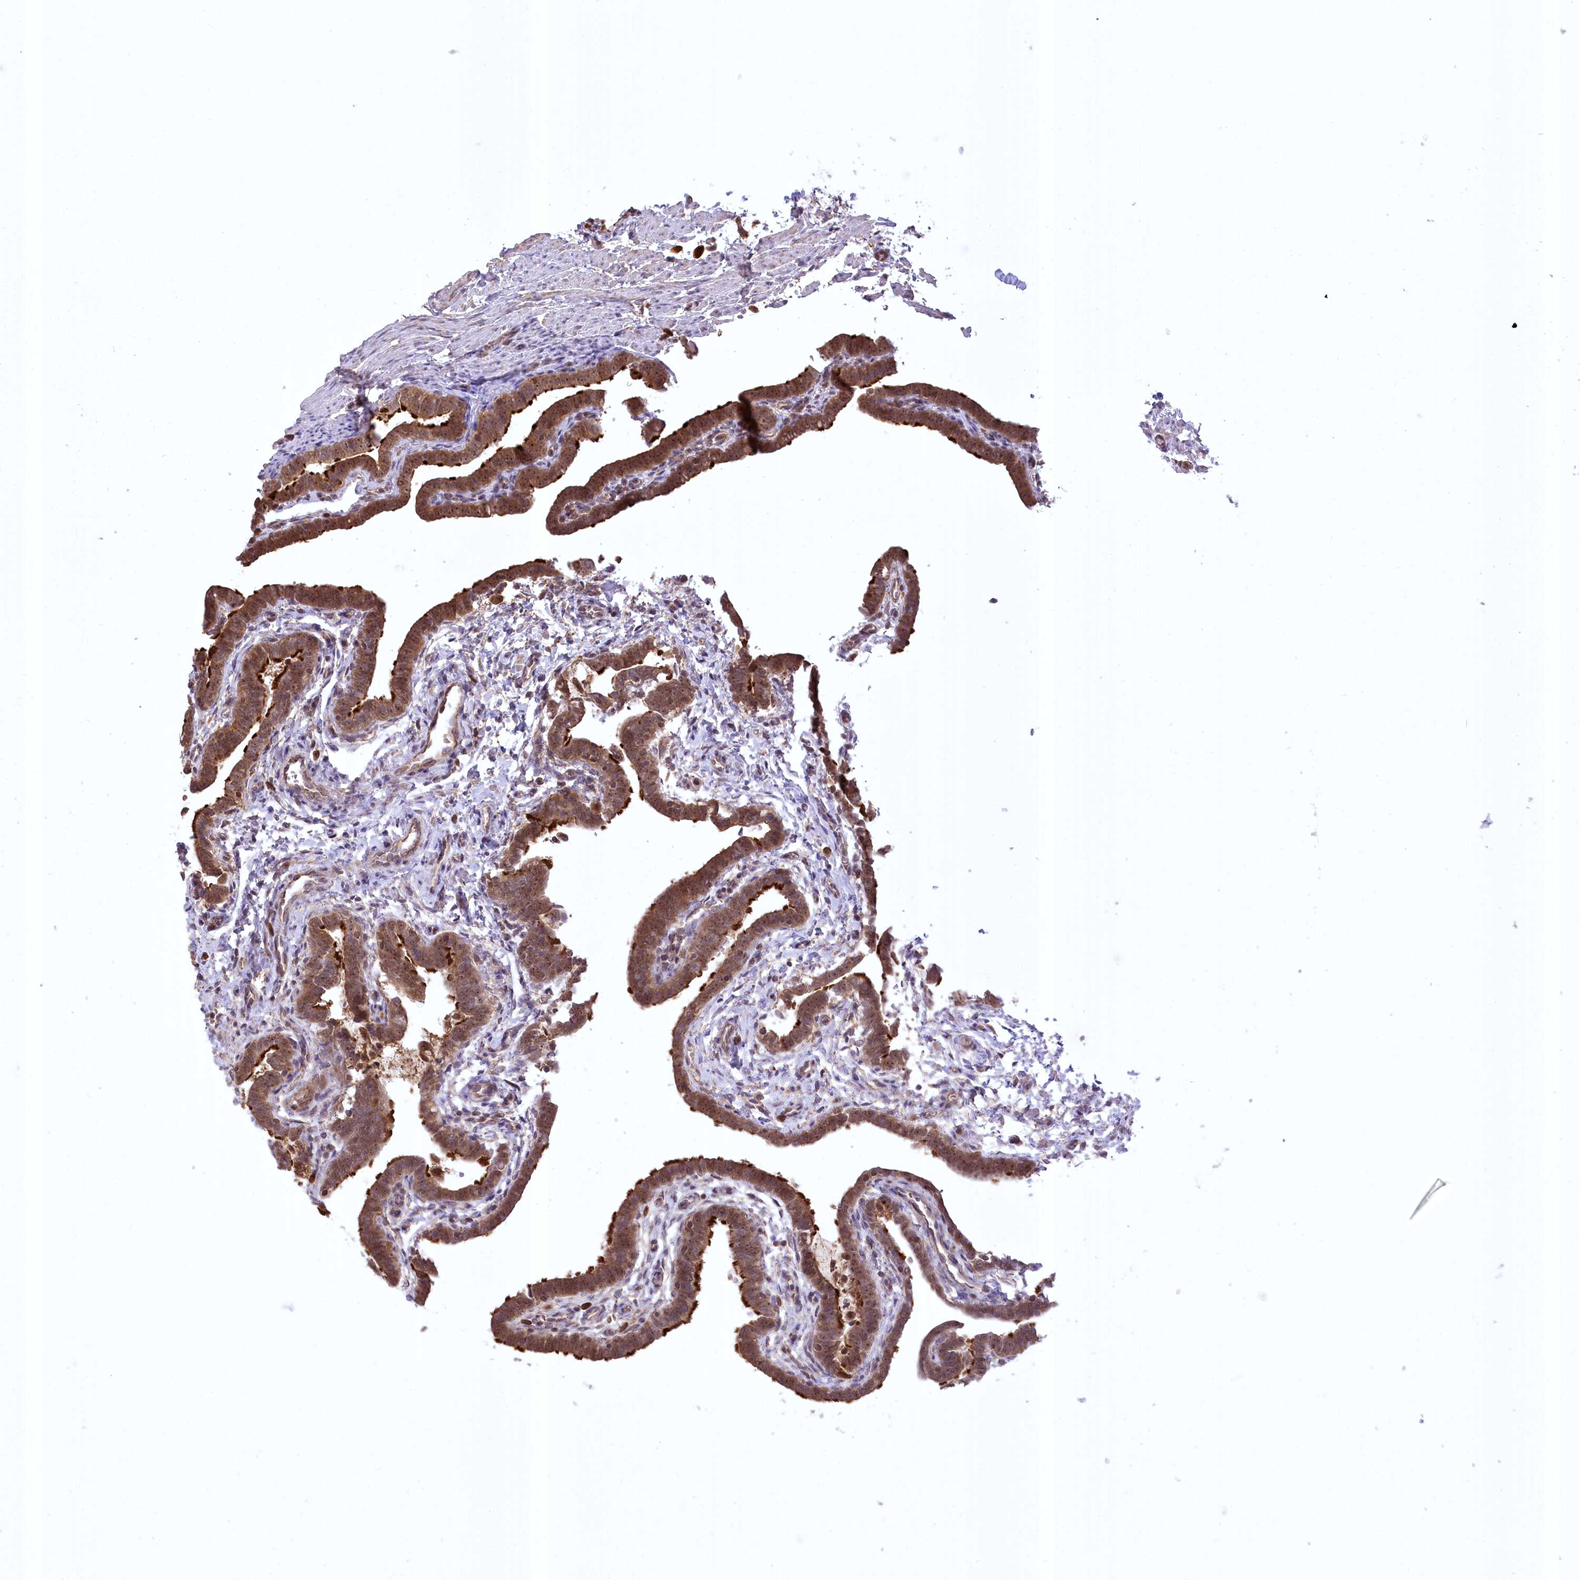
{"staining": {"intensity": "strong", "quantity": ">75%", "location": "cytoplasmic/membranous,nuclear"}, "tissue": "fallopian tube", "cell_type": "Glandular cells", "image_type": "normal", "snomed": [{"axis": "morphology", "description": "Normal tissue, NOS"}, {"axis": "topography", "description": "Fallopian tube"}], "caption": "Immunohistochemical staining of benign fallopian tube exhibits >75% levels of strong cytoplasmic/membranous,nuclear protein staining in about >75% of glandular cells. (Stains: DAB in brown, nuclei in blue, Microscopy: brightfield microscopy at high magnification).", "gene": "SERGEF", "patient": {"sex": "female", "age": 36}}